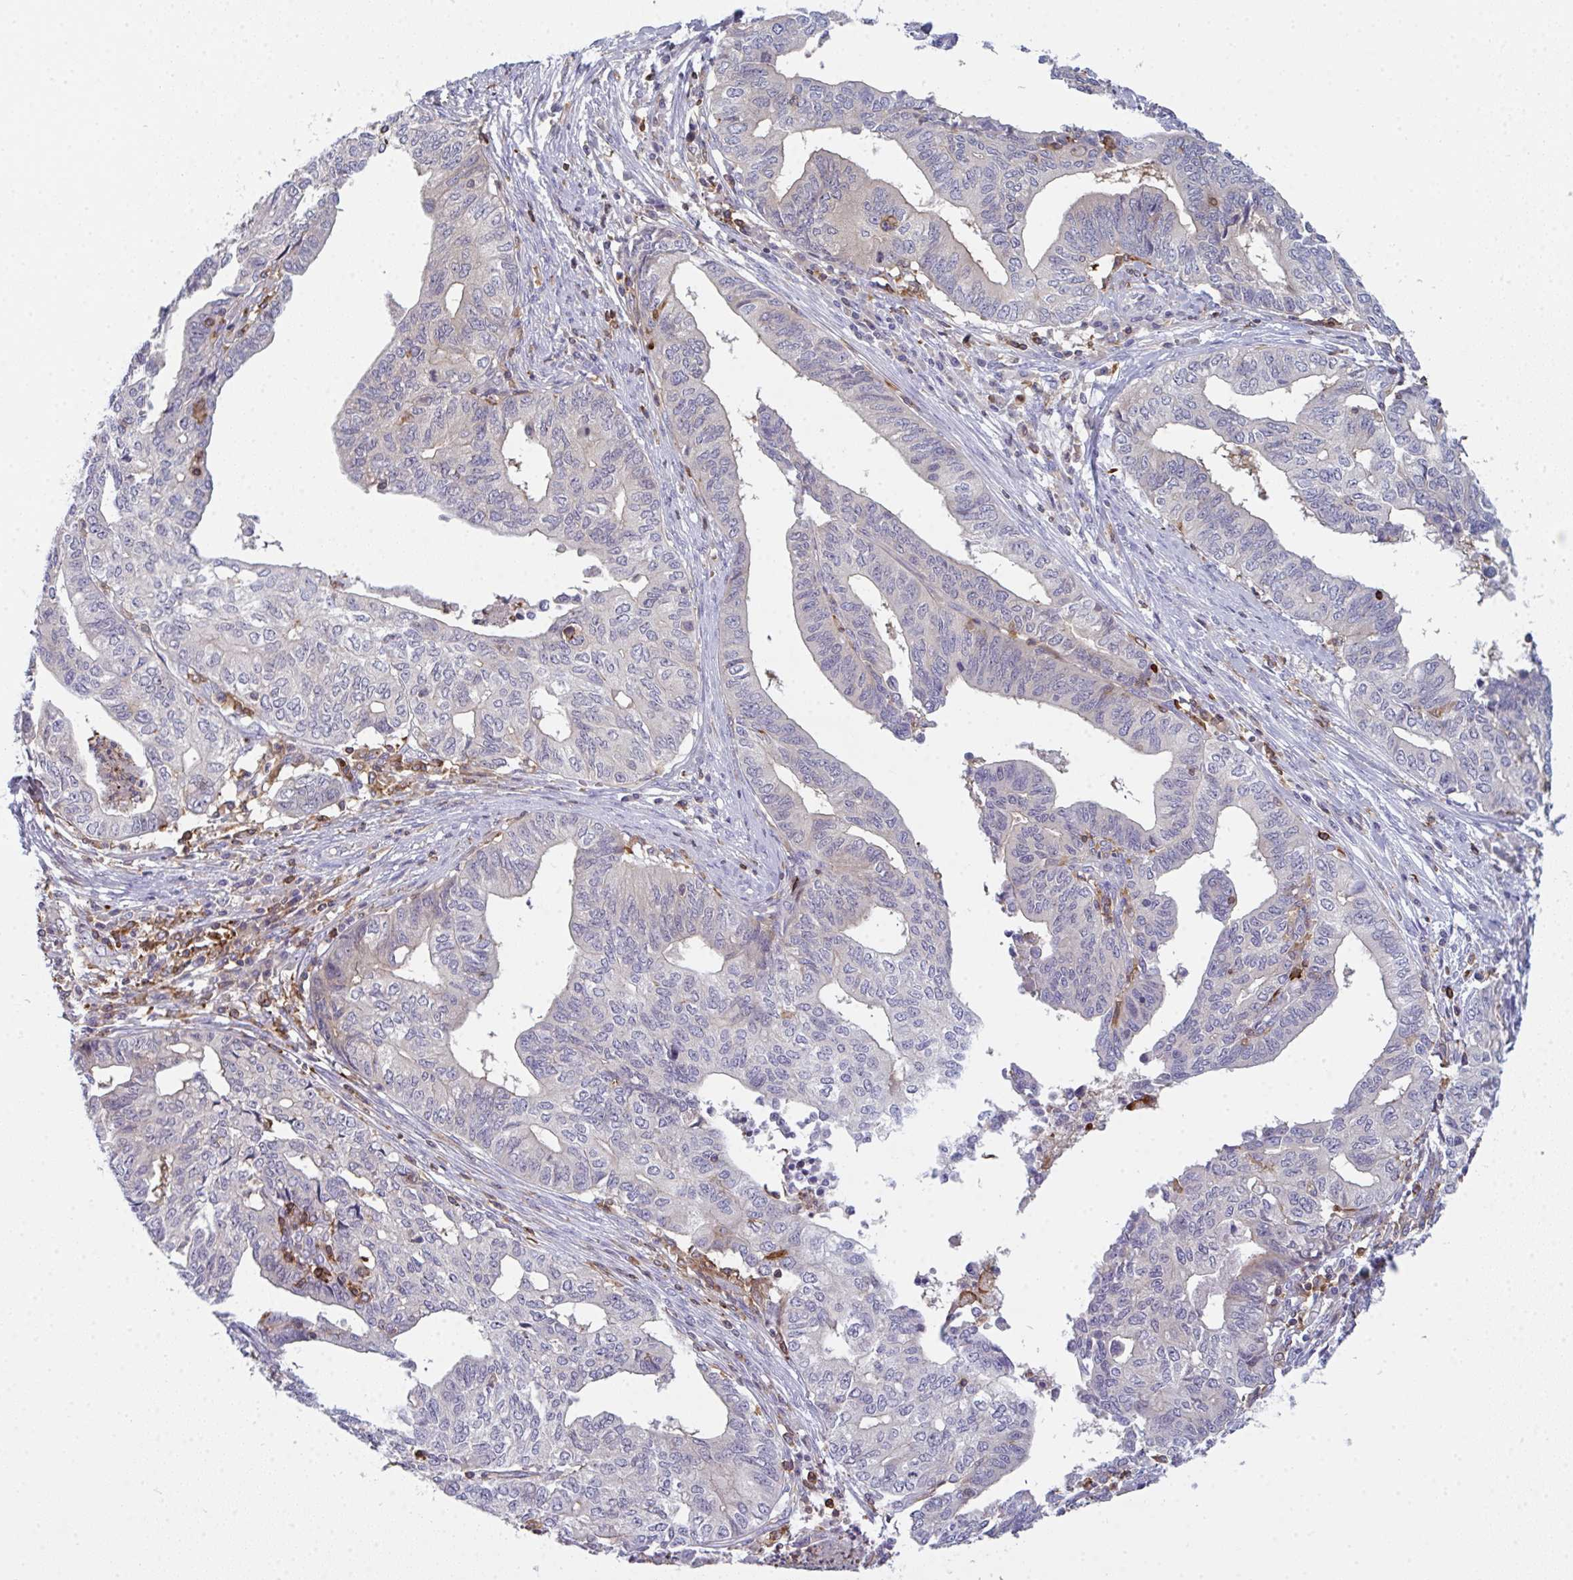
{"staining": {"intensity": "negative", "quantity": "none", "location": "none"}, "tissue": "endometrial cancer", "cell_type": "Tumor cells", "image_type": "cancer", "snomed": [{"axis": "morphology", "description": "Adenocarcinoma, NOS"}, {"axis": "topography", "description": "Endometrium"}], "caption": "The immunohistochemistry image has no significant staining in tumor cells of endometrial cancer tissue.", "gene": "CD80", "patient": {"sex": "female", "age": 65}}